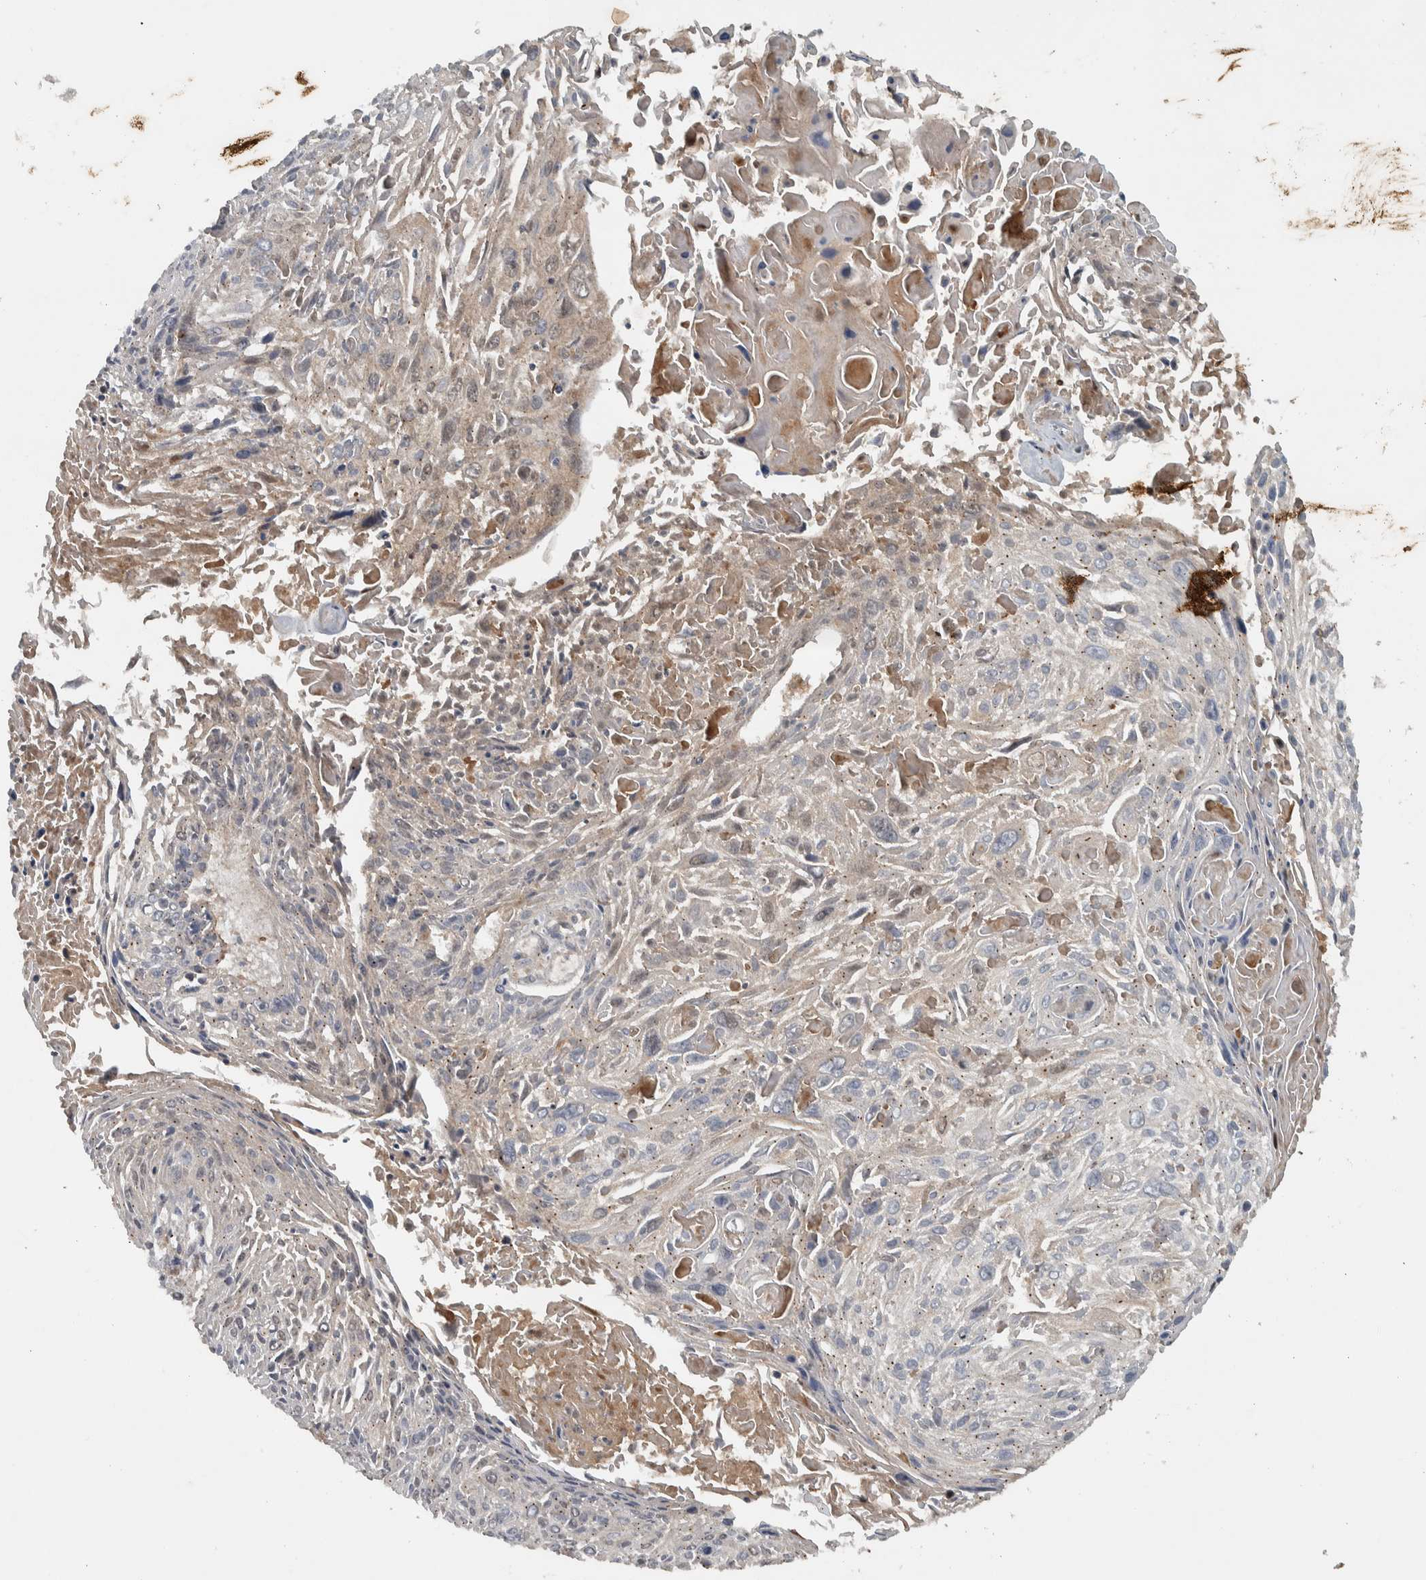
{"staining": {"intensity": "negative", "quantity": "none", "location": "none"}, "tissue": "cervical cancer", "cell_type": "Tumor cells", "image_type": "cancer", "snomed": [{"axis": "morphology", "description": "Squamous cell carcinoma, NOS"}, {"axis": "topography", "description": "Cervix"}], "caption": "IHC of squamous cell carcinoma (cervical) reveals no staining in tumor cells.", "gene": "LBHD1", "patient": {"sex": "female", "age": 51}}